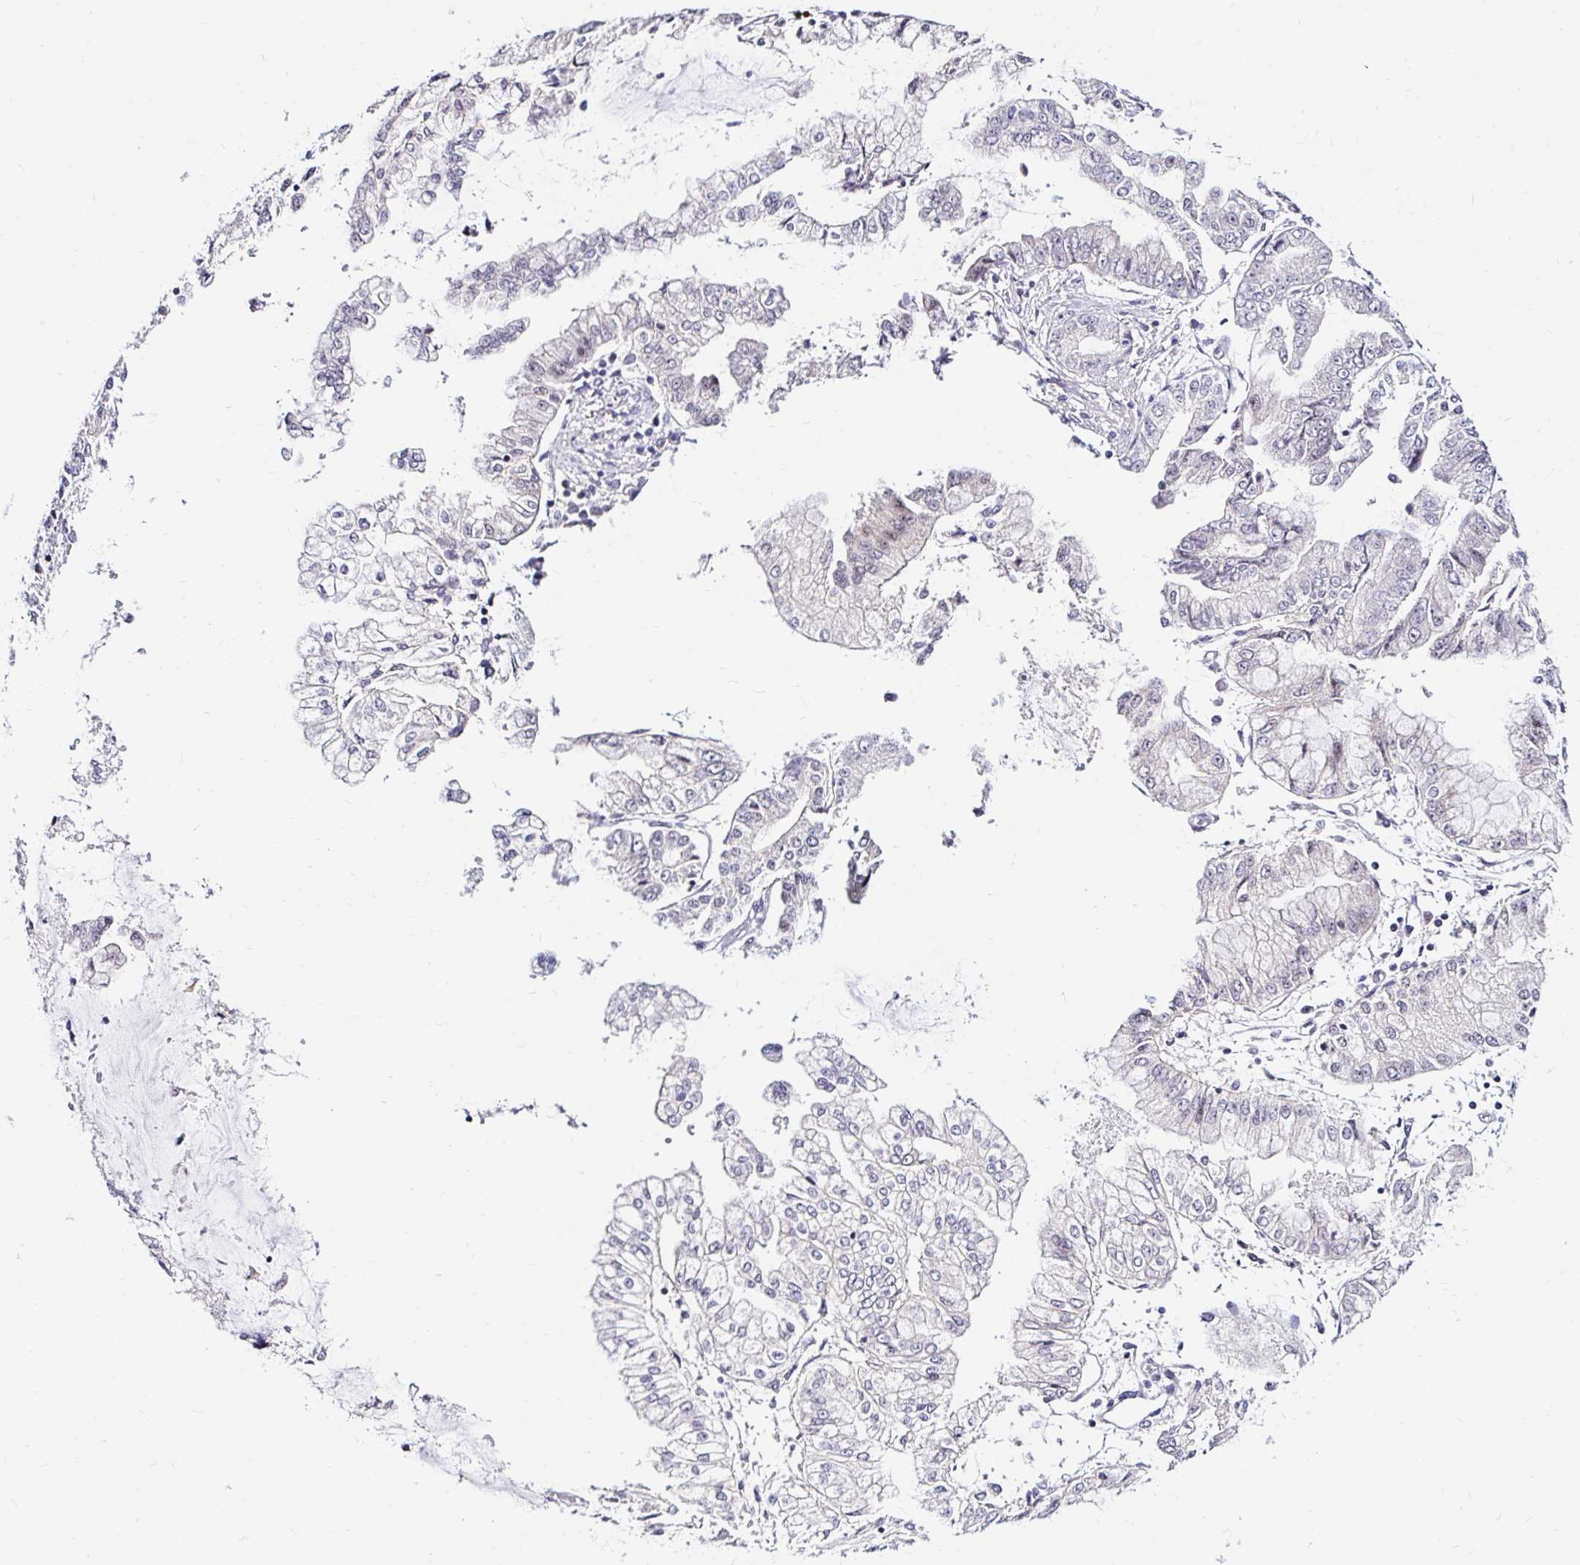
{"staining": {"intensity": "negative", "quantity": "none", "location": "none"}, "tissue": "stomach cancer", "cell_type": "Tumor cells", "image_type": "cancer", "snomed": [{"axis": "morphology", "description": "Adenocarcinoma, NOS"}, {"axis": "topography", "description": "Stomach, upper"}], "caption": "A micrograph of stomach cancer (adenocarcinoma) stained for a protein demonstrates no brown staining in tumor cells.", "gene": "GUCY1A1", "patient": {"sex": "female", "age": 74}}